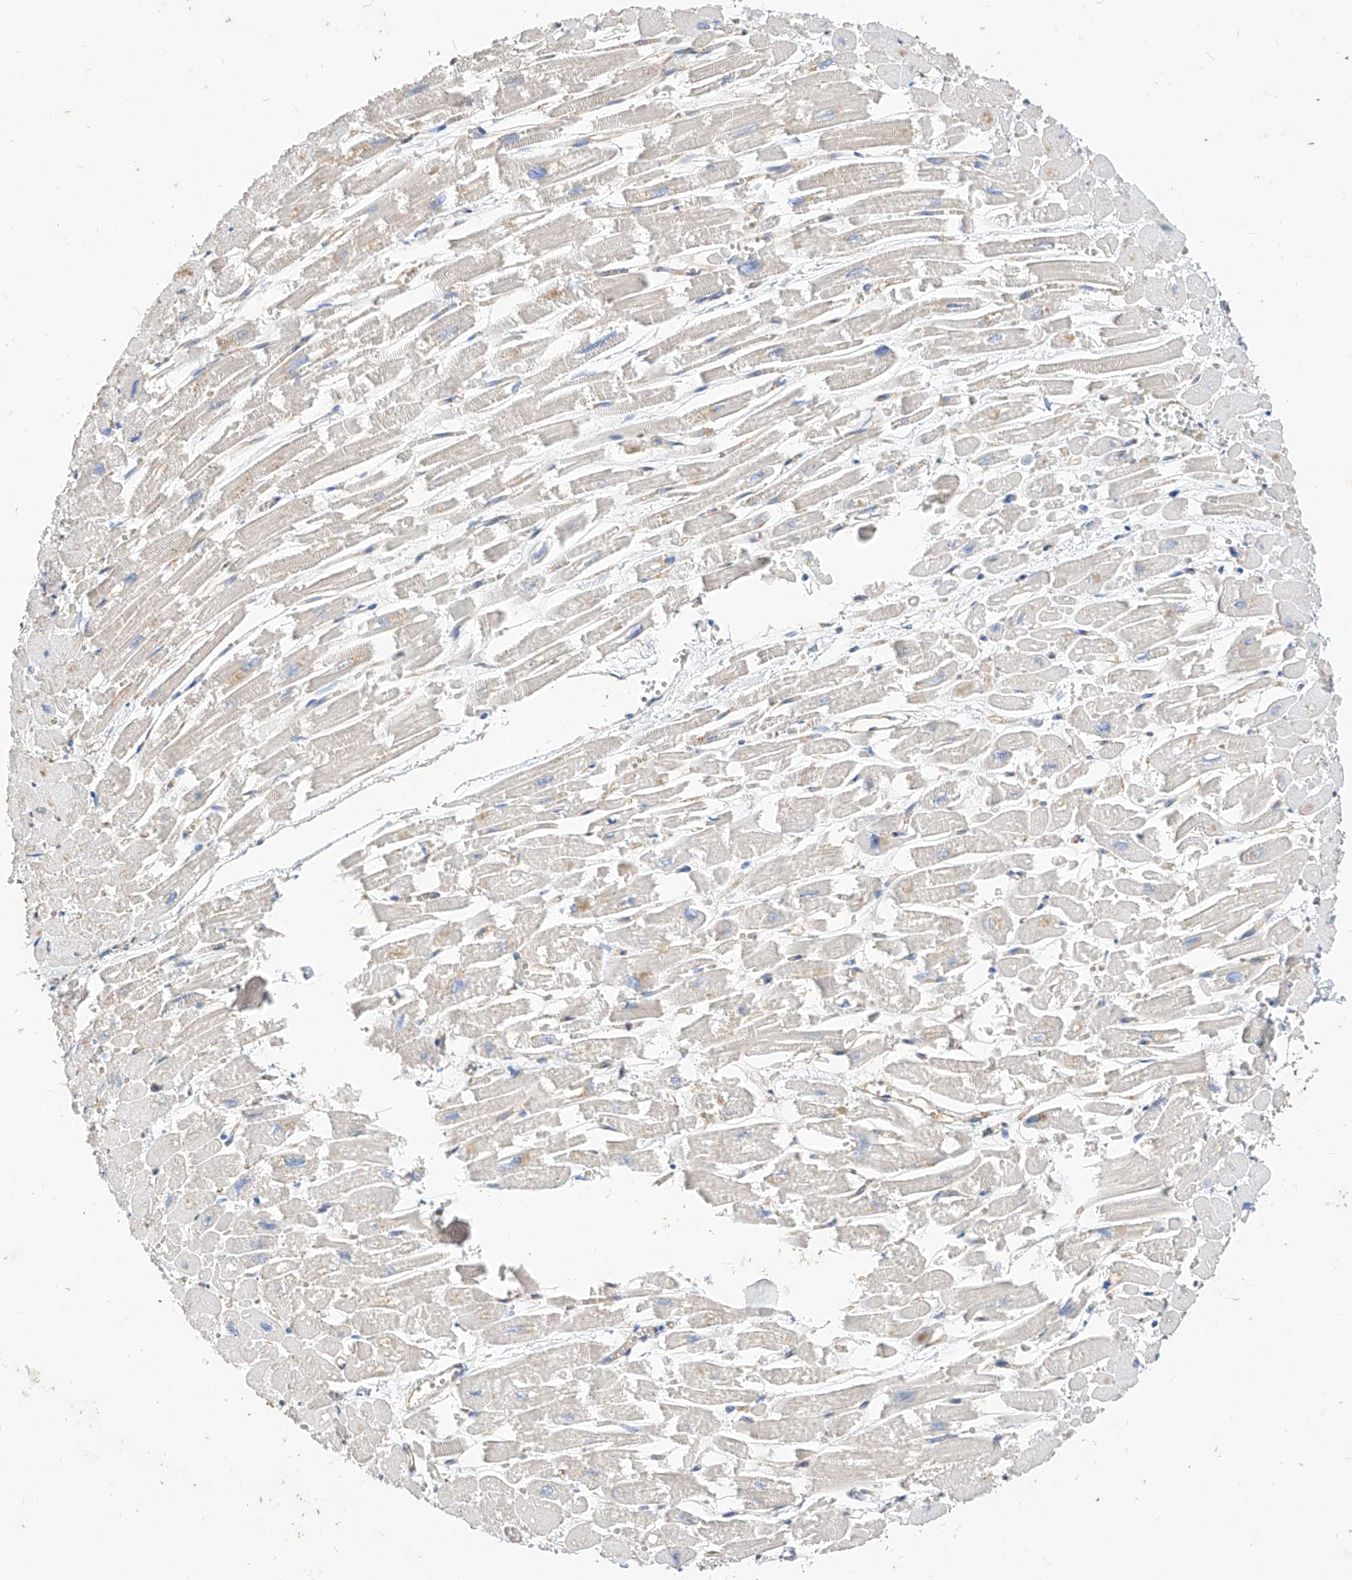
{"staining": {"intensity": "moderate", "quantity": "<25%", "location": "cytoplasmic/membranous"}, "tissue": "heart muscle", "cell_type": "Cardiomyocytes", "image_type": "normal", "snomed": [{"axis": "morphology", "description": "Normal tissue, NOS"}, {"axis": "topography", "description": "Heart"}], "caption": "High-power microscopy captured an IHC photomicrograph of unremarkable heart muscle, revealing moderate cytoplasmic/membranous positivity in approximately <25% of cardiomyocytes. (DAB (3,3'-diaminobenzidine) IHC, brown staining for protein, blue staining for nuclei).", "gene": "SCGB2A1", "patient": {"sex": "male", "age": 54}}